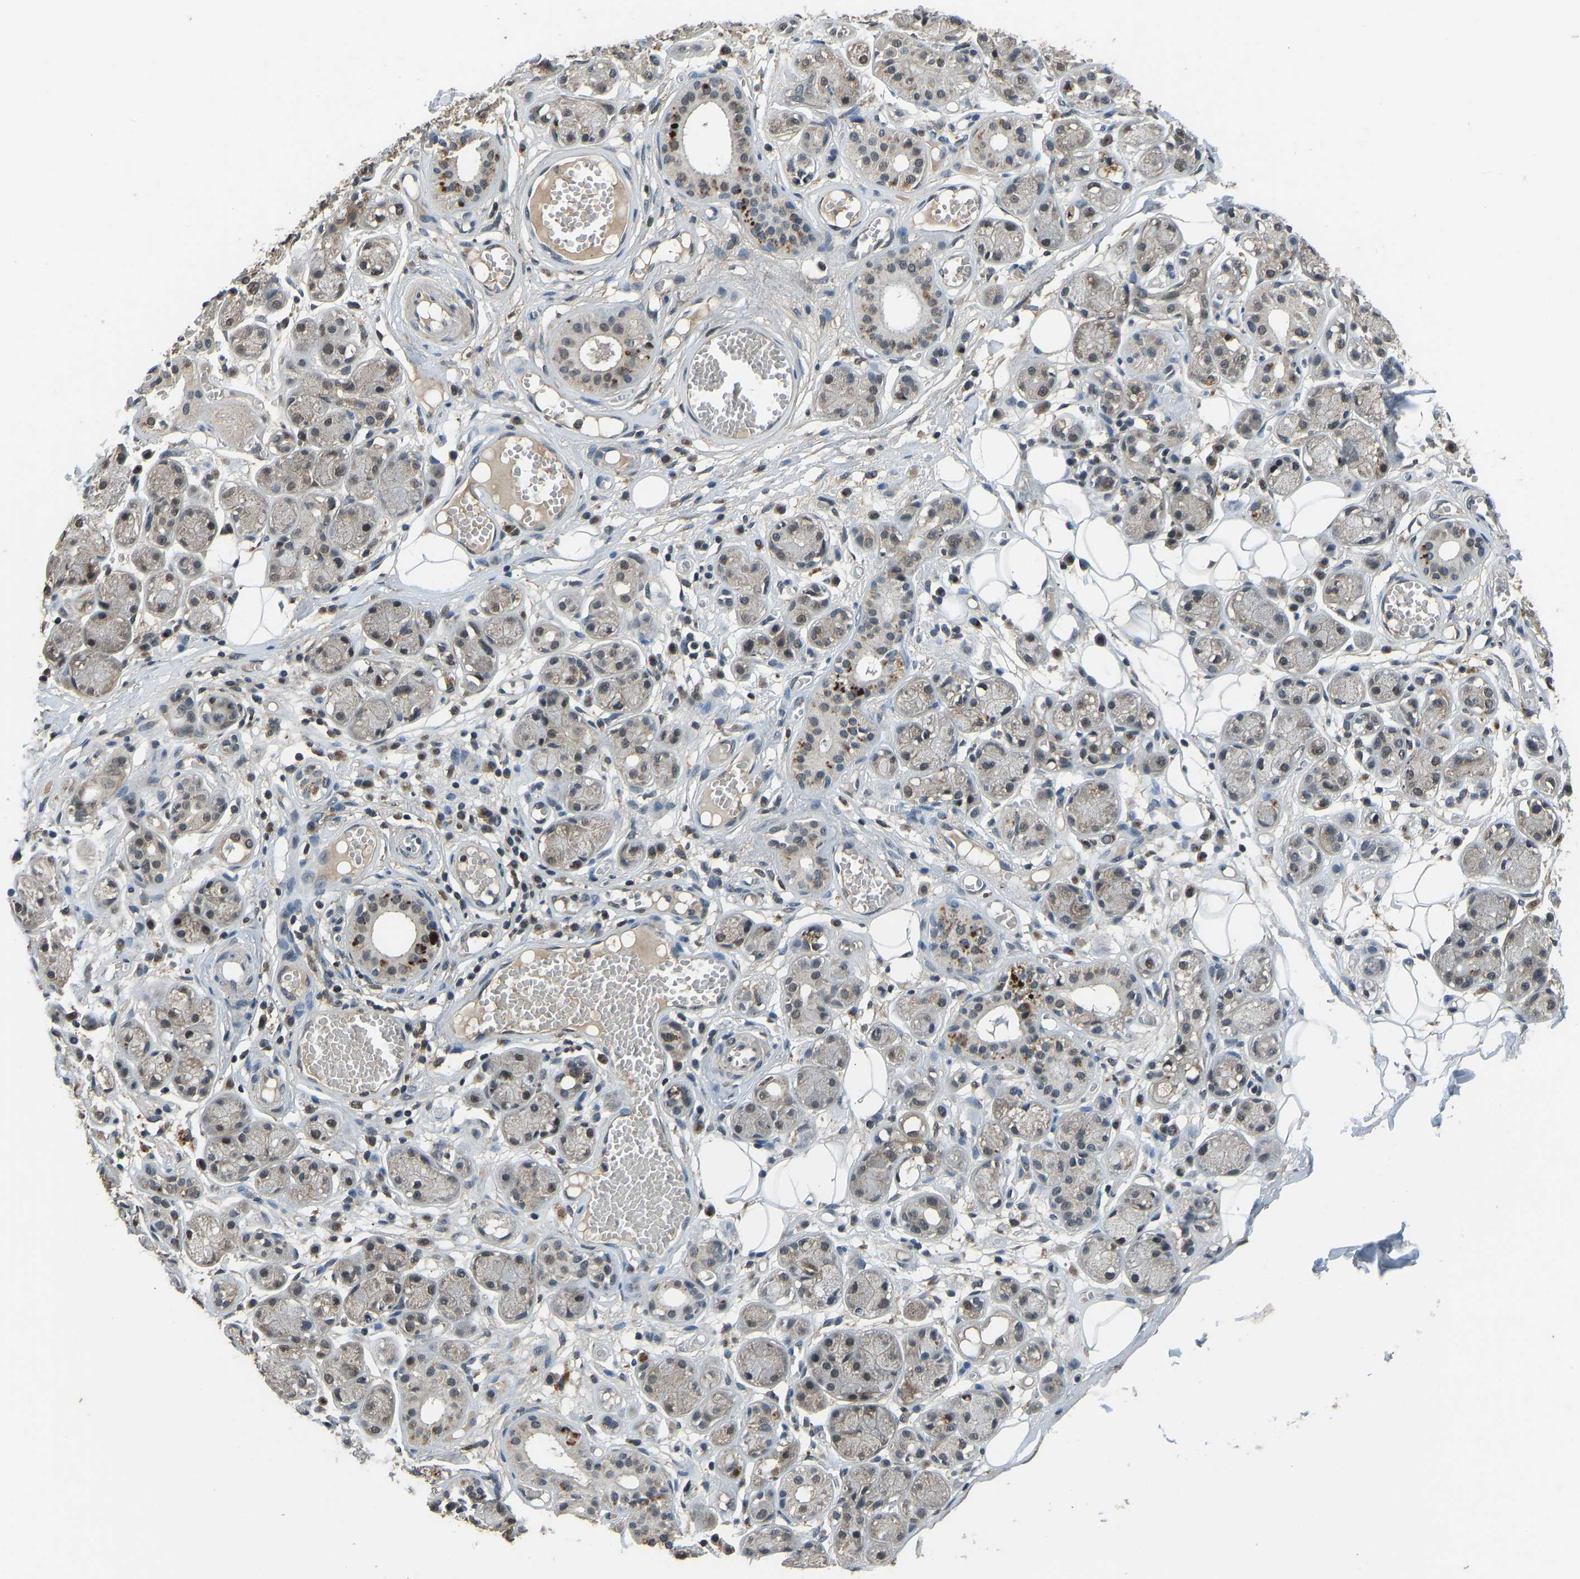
{"staining": {"intensity": "negative", "quantity": "none", "location": "none"}, "tissue": "adipose tissue", "cell_type": "Adipocytes", "image_type": "normal", "snomed": [{"axis": "morphology", "description": "Normal tissue, NOS"}, {"axis": "morphology", "description": "Inflammation, NOS"}, {"axis": "topography", "description": "Salivary gland"}, {"axis": "topography", "description": "Peripheral nerve tissue"}], "caption": "Immunohistochemistry of benign human adipose tissue reveals no expression in adipocytes.", "gene": "TOX4", "patient": {"sex": "female", "age": 75}}